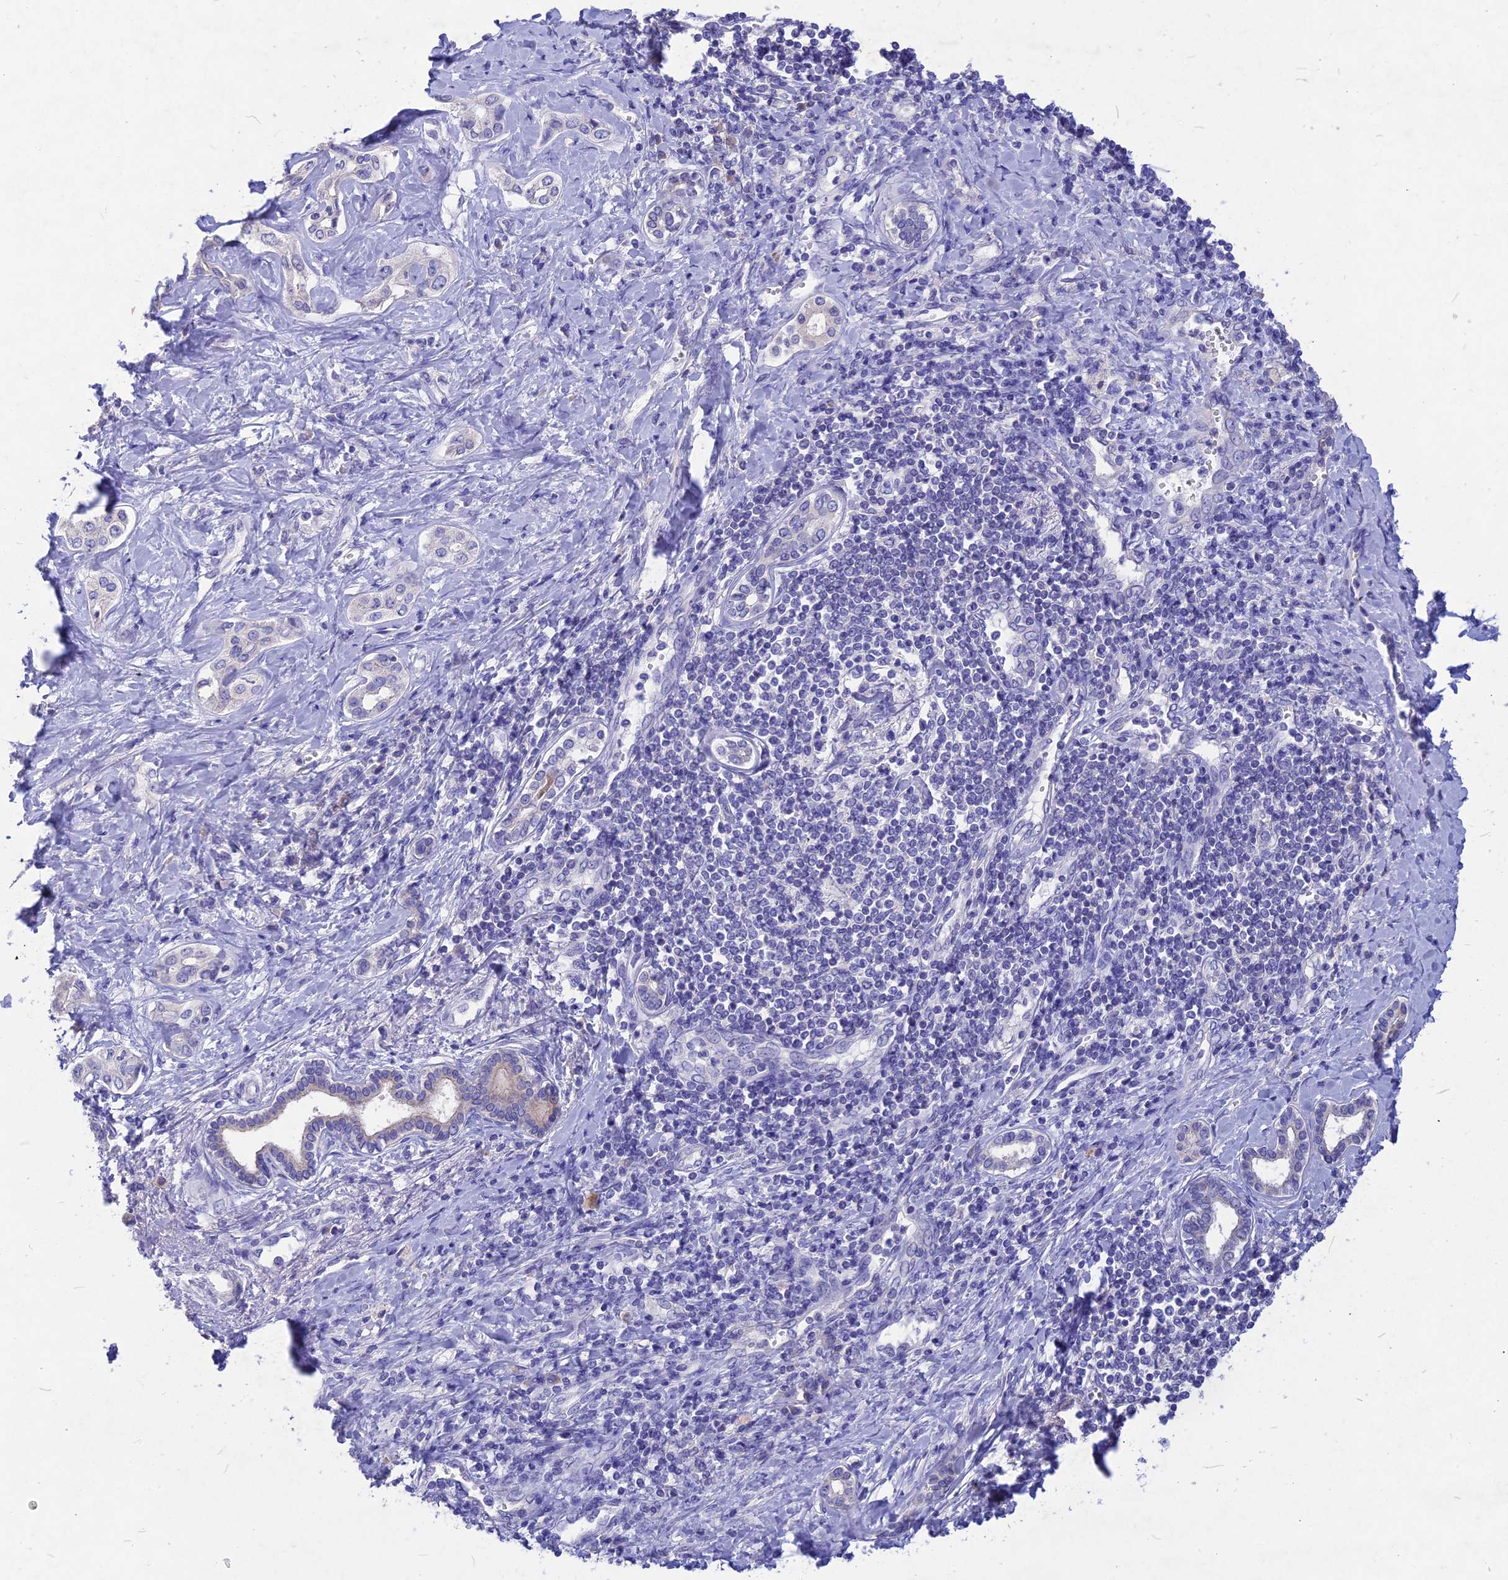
{"staining": {"intensity": "negative", "quantity": "none", "location": "none"}, "tissue": "liver cancer", "cell_type": "Tumor cells", "image_type": "cancer", "snomed": [{"axis": "morphology", "description": "Cholangiocarcinoma"}, {"axis": "topography", "description": "Liver"}], "caption": "There is no significant staining in tumor cells of liver cancer.", "gene": "DEFB119", "patient": {"sex": "female", "age": 77}}